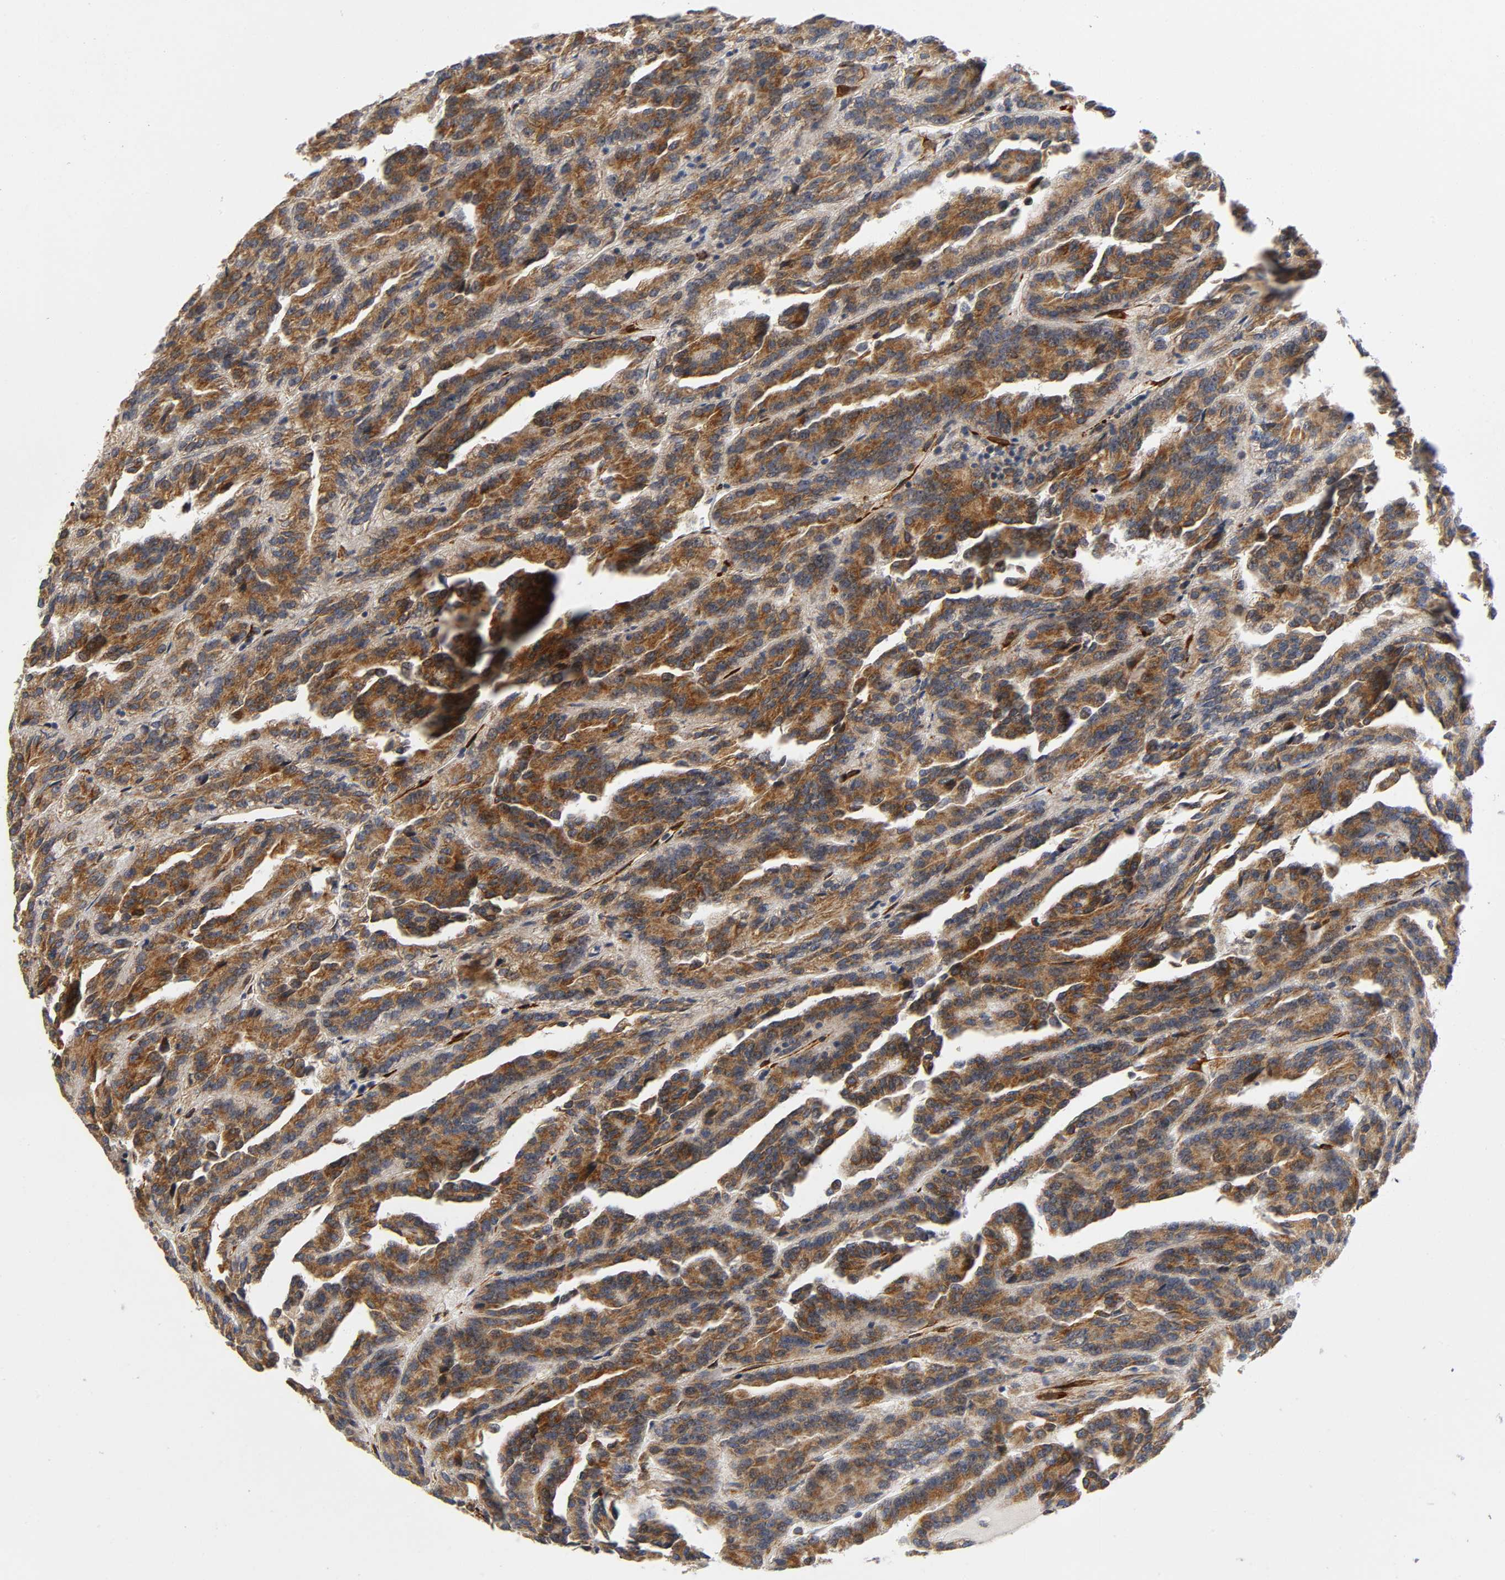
{"staining": {"intensity": "strong", "quantity": ">75%", "location": "cytoplasmic/membranous"}, "tissue": "renal cancer", "cell_type": "Tumor cells", "image_type": "cancer", "snomed": [{"axis": "morphology", "description": "Adenocarcinoma, NOS"}, {"axis": "topography", "description": "Kidney"}], "caption": "Renal cancer tissue exhibits strong cytoplasmic/membranous expression in about >75% of tumor cells Nuclei are stained in blue.", "gene": "SOS2", "patient": {"sex": "male", "age": 46}}